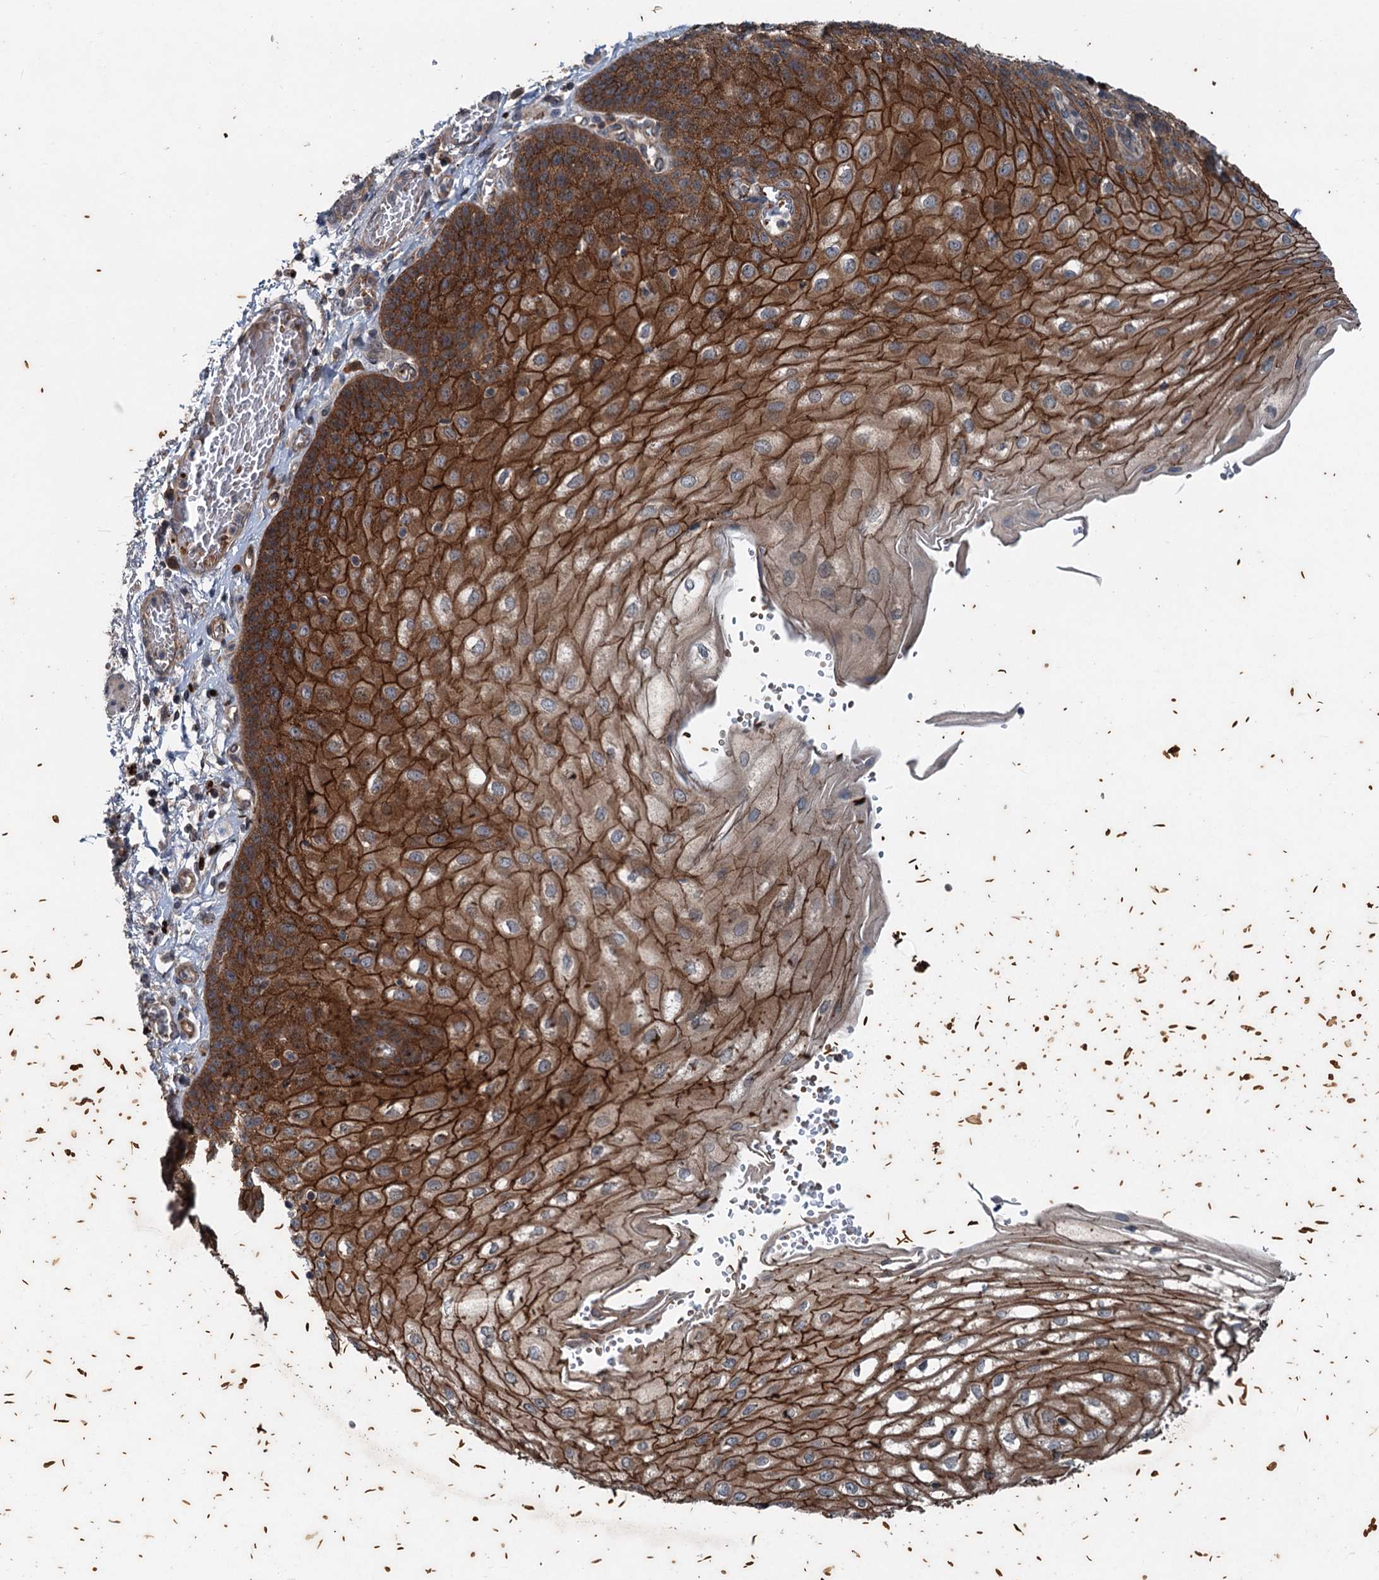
{"staining": {"intensity": "strong", "quantity": ">75%", "location": "cytoplasmic/membranous"}, "tissue": "esophagus", "cell_type": "Squamous epithelial cells", "image_type": "normal", "snomed": [{"axis": "morphology", "description": "Normal tissue, NOS"}, {"axis": "topography", "description": "Esophagus"}], "caption": "Esophagus stained with IHC shows strong cytoplasmic/membranous staining in about >75% of squamous epithelial cells.", "gene": "N4BP2L2", "patient": {"sex": "male", "age": 81}}